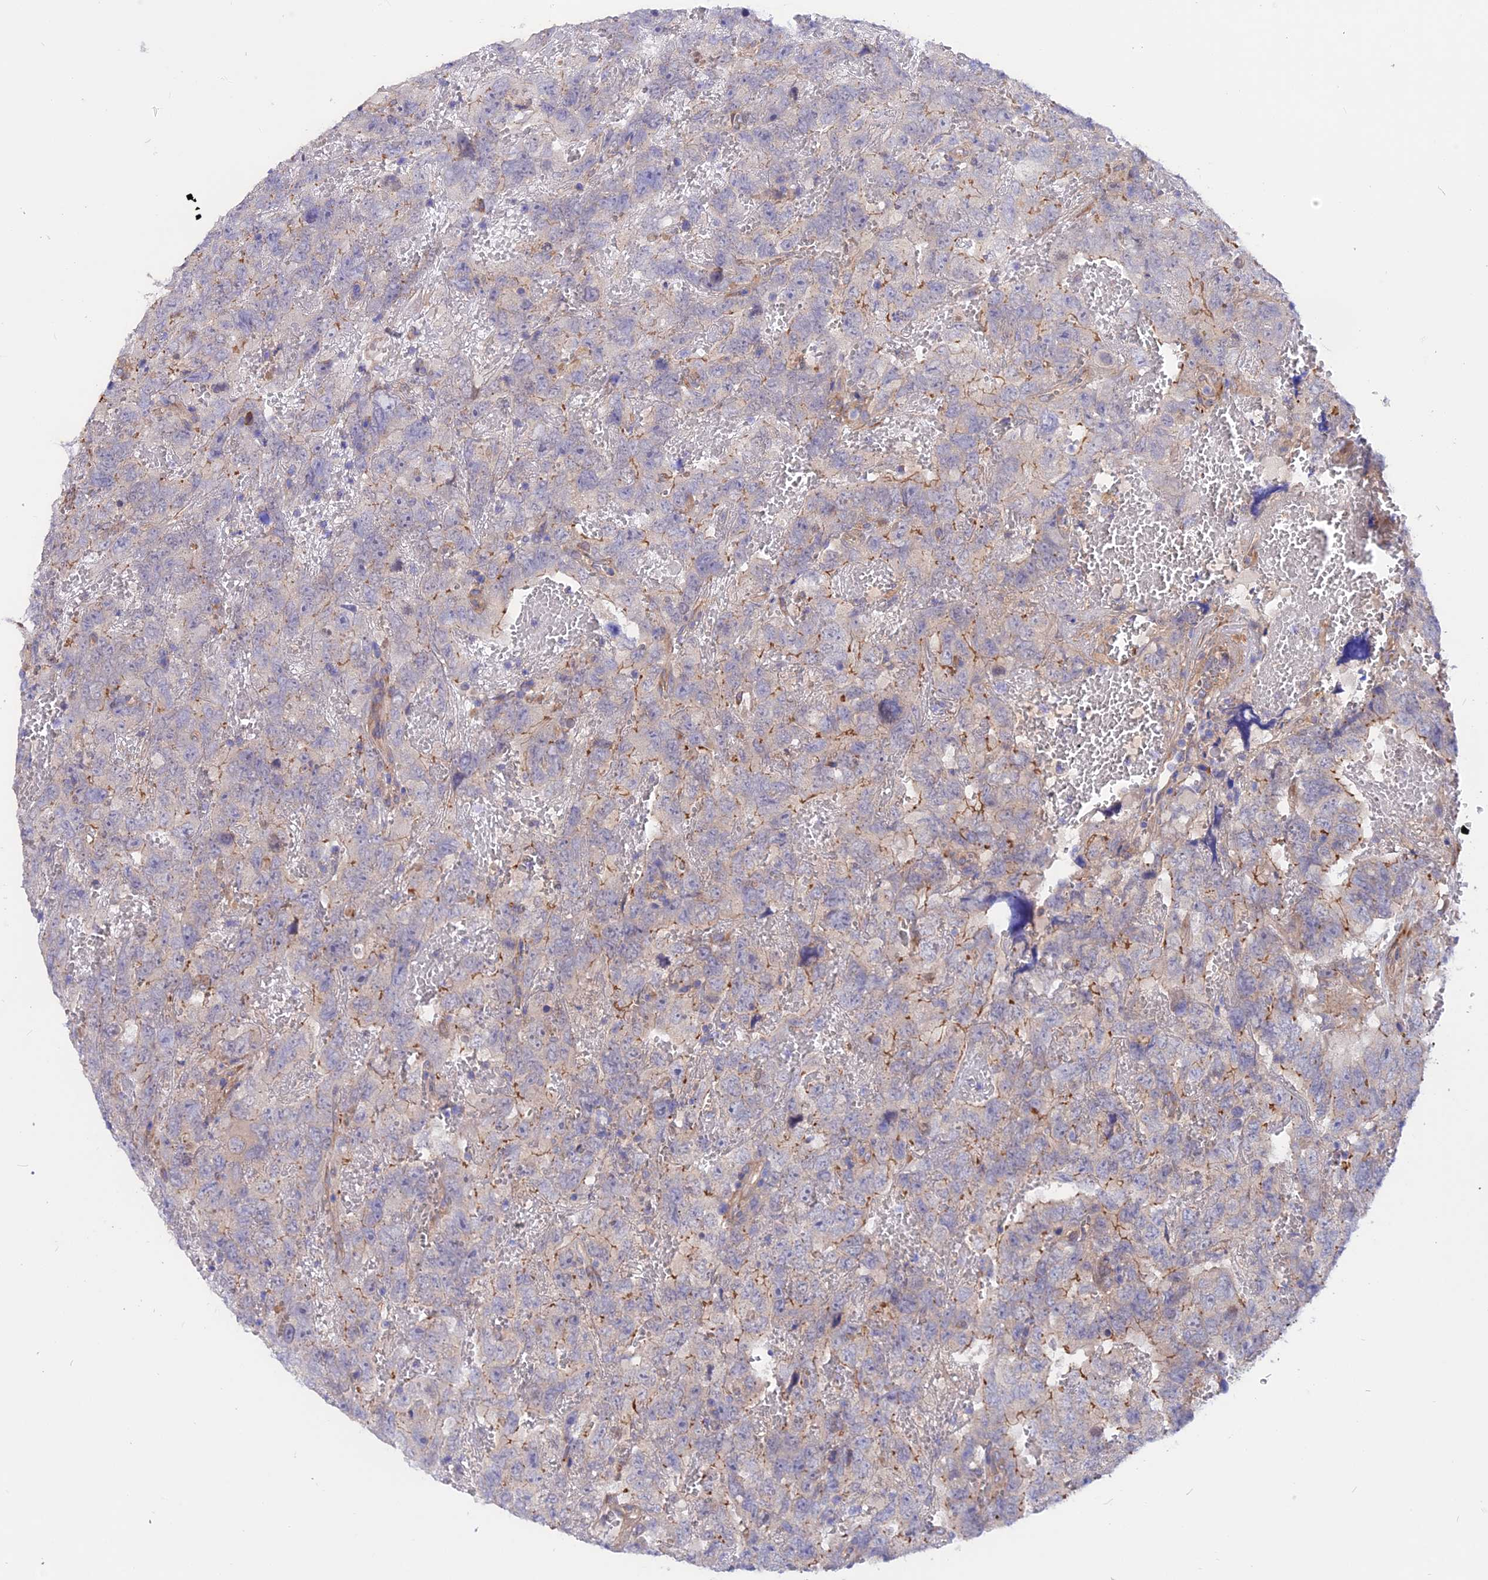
{"staining": {"intensity": "moderate", "quantity": "<25%", "location": "cytoplasmic/membranous"}, "tissue": "testis cancer", "cell_type": "Tumor cells", "image_type": "cancer", "snomed": [{"axis": "morphology", "description": "Carcinoma, Embryonal, NOS"}, {"axis": "topography", "description": "Testis"}], "caption": "Immunohistochemical staining of testis cancer (embryonal carcinoma) exhibits low levels of moderate cytoplasmic/membranous protein staining in about <25% of tumor cells.", "gene": "HYCC1", "patient": {"sex": "male", "age": 45}}